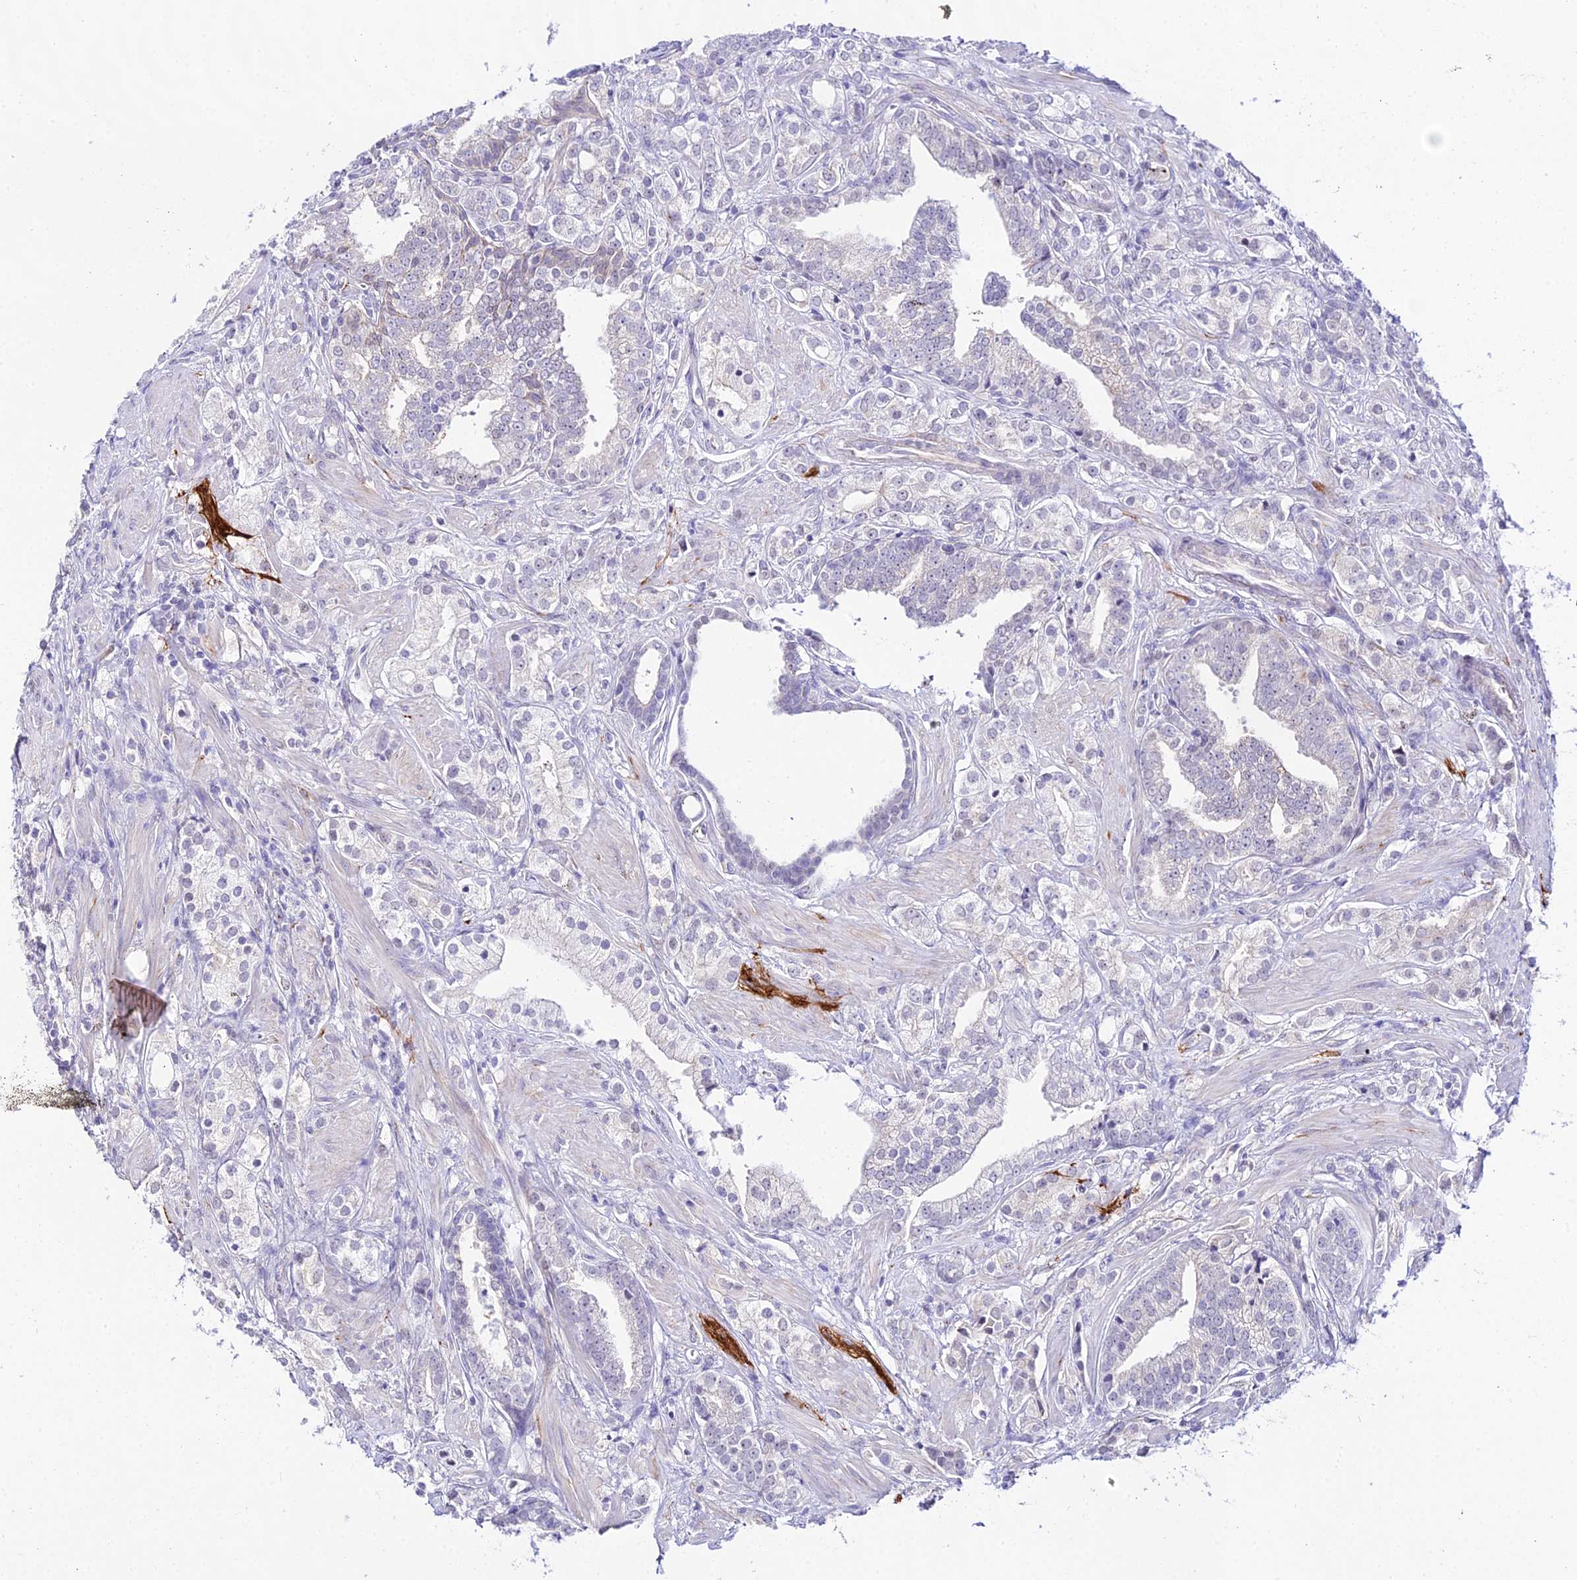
{"staining": {"intensity": "negative", "quantity": "none", "location": "none"}, "tissue": "prostate cancer", "cell_type": "Tumor cells", "image_type": "cancer", "snomed": [{"axis": "morphology", "description": "Adenocarcinoma, High grade"}, {"axis": "topography", "description": "Prostate"}], "caption": "IHC photomicrograph of prostate high-grade adenocarcinoma stained for a protein (brown), which reveals no positivity in tumor cells. (DAB immunohistochemistry (IHC) with hematoxylin counter stain).", "gene": "ATG16L2", "patient": {"sex": "male", "age": 50}}